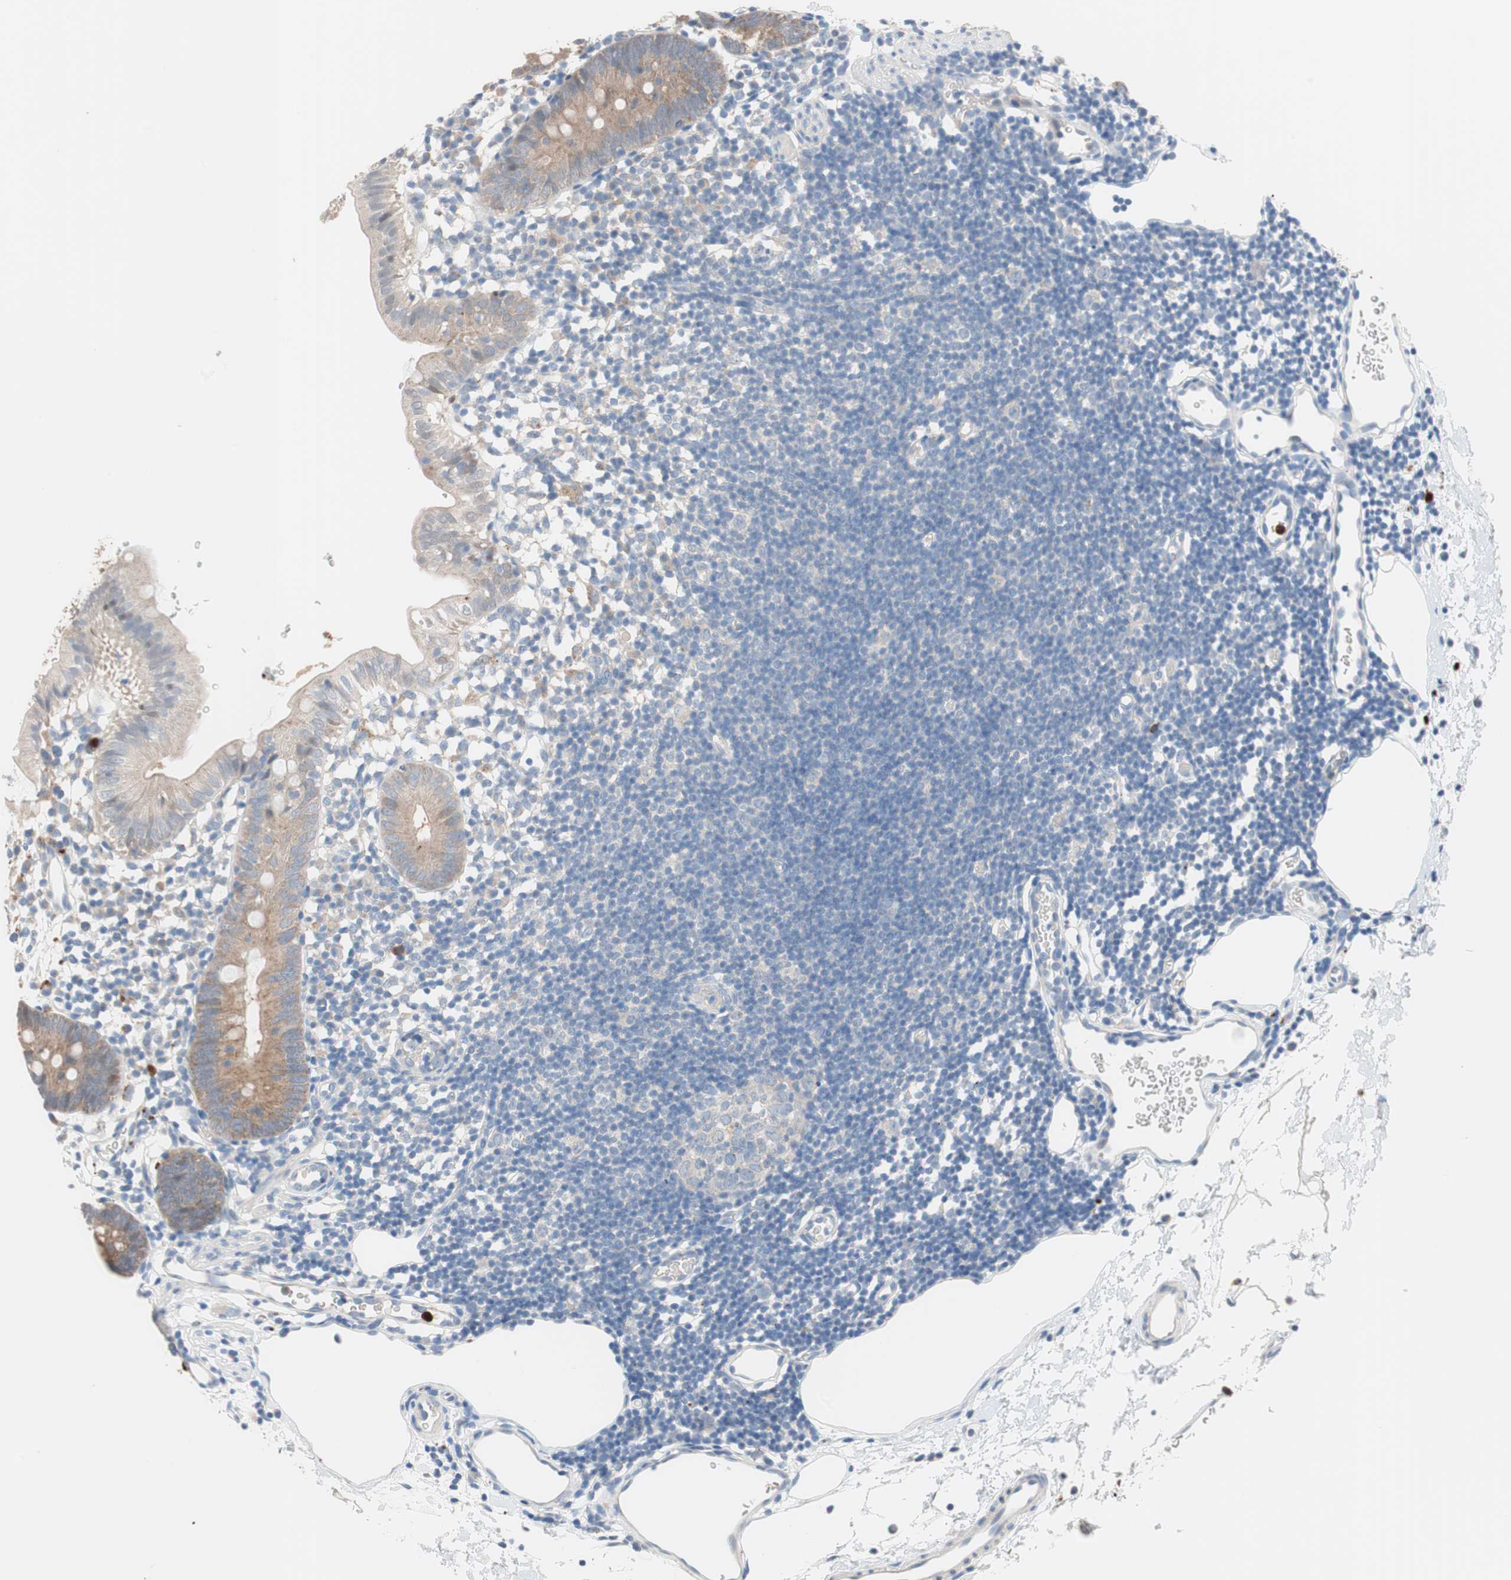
{"staining": {"intensity": "negative", "quantity": "none", "location": "none"}, "tissue": "colon", "cell_type": "Endothelial cells", "image_type": "normal", "snomed": [{"axis": "morphology", "description": "Normal tissue, NOS"}, {"axis": "morphology", "description": "Adenocarcinoma, NOS"}, {"axis": "topography", "description": "Colon"}, {"axis": "topography", "description": "Peripheral nerve tissue"}], "caption": "The micrograph displays no significant expression in endothelial cells of colon.", "gene": "CLEC4D", "patient": {"sex": "male", "age": 14}}